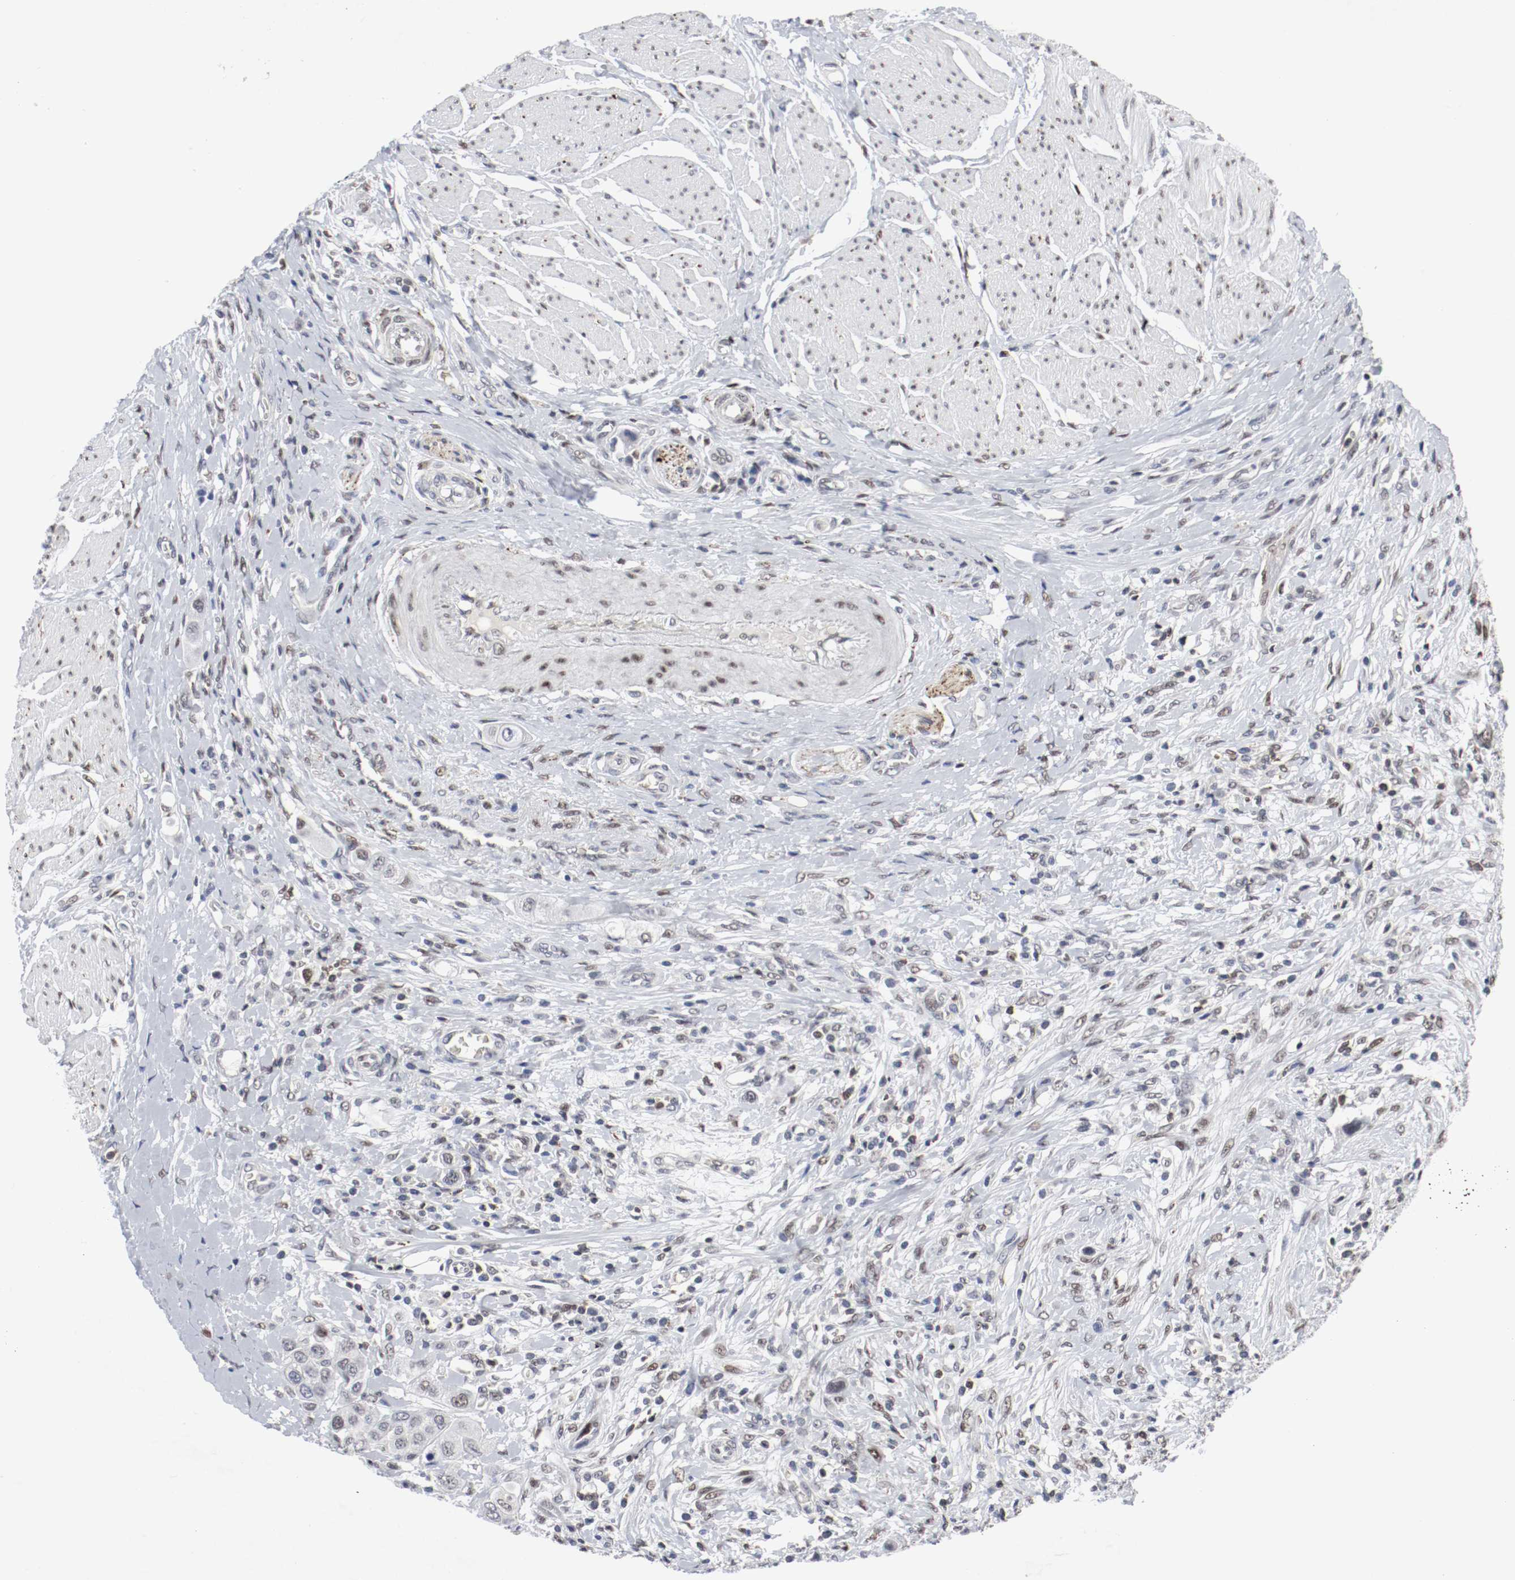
{"staining": {"intensity": "weak", "quantity": "<25%", "location": "nuclear"}, "tissue": "urothelial cancer", "cell_type": "Tumor cells", "image_type": "cancer", "snomed": [{"axis": "morphology", "description": "Urothelial carcinoma, High grade"}, {"axis": "topography", "description": "Urinary bladder"}], "caption": "Immunohistochemistry micrograph of urothelial cancer stained for a protein (brown), which shows no staining in tumor cells. (DAB immunohistochemistry with hematoxylin counter stain).", "gene": "JUND", "patient": {"sex": "male", "age": 50}}